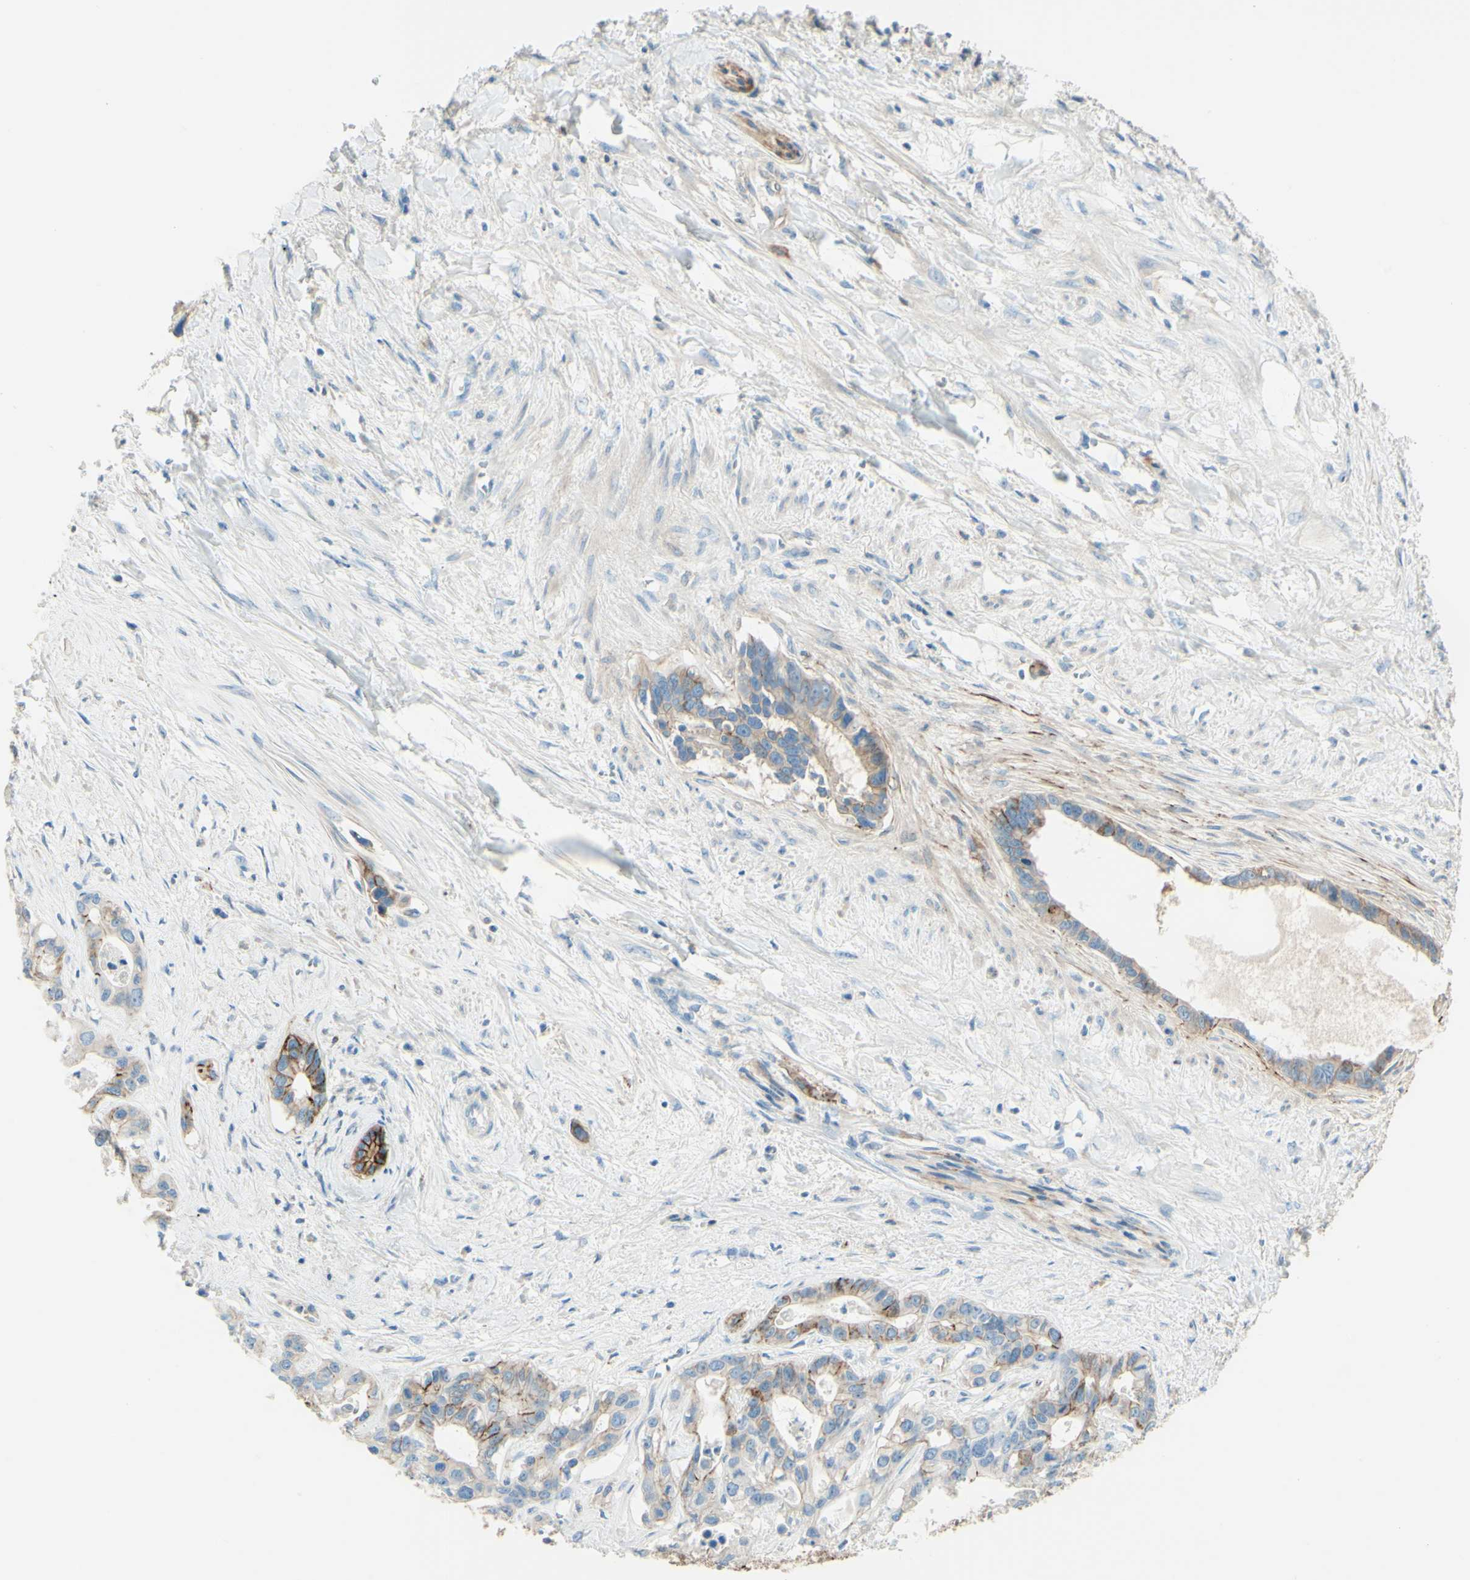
{"staining": {"intensity": "moderate", "quantity": "25%-75%", "location": "cytoplasmic/membranous"}, "tissue": "liver cancer", "cell_type": "Tumor cells", "image_type": "cancer", "snomed": [{"axis": "morphology", "description": "Cholangiocarcinoma"}, {"axis": "topography", "description": "Liver"}], "caption": "An IHC histopathology image of neoplastic tissue is shown. Protein staining in brown highlights moderate cytoplasmic/membranous positivity in cholangiocarcinoma (liver) within tumor cells.", "gene": "ALCAM", "patient": {"sex": "female", "age": 65}}